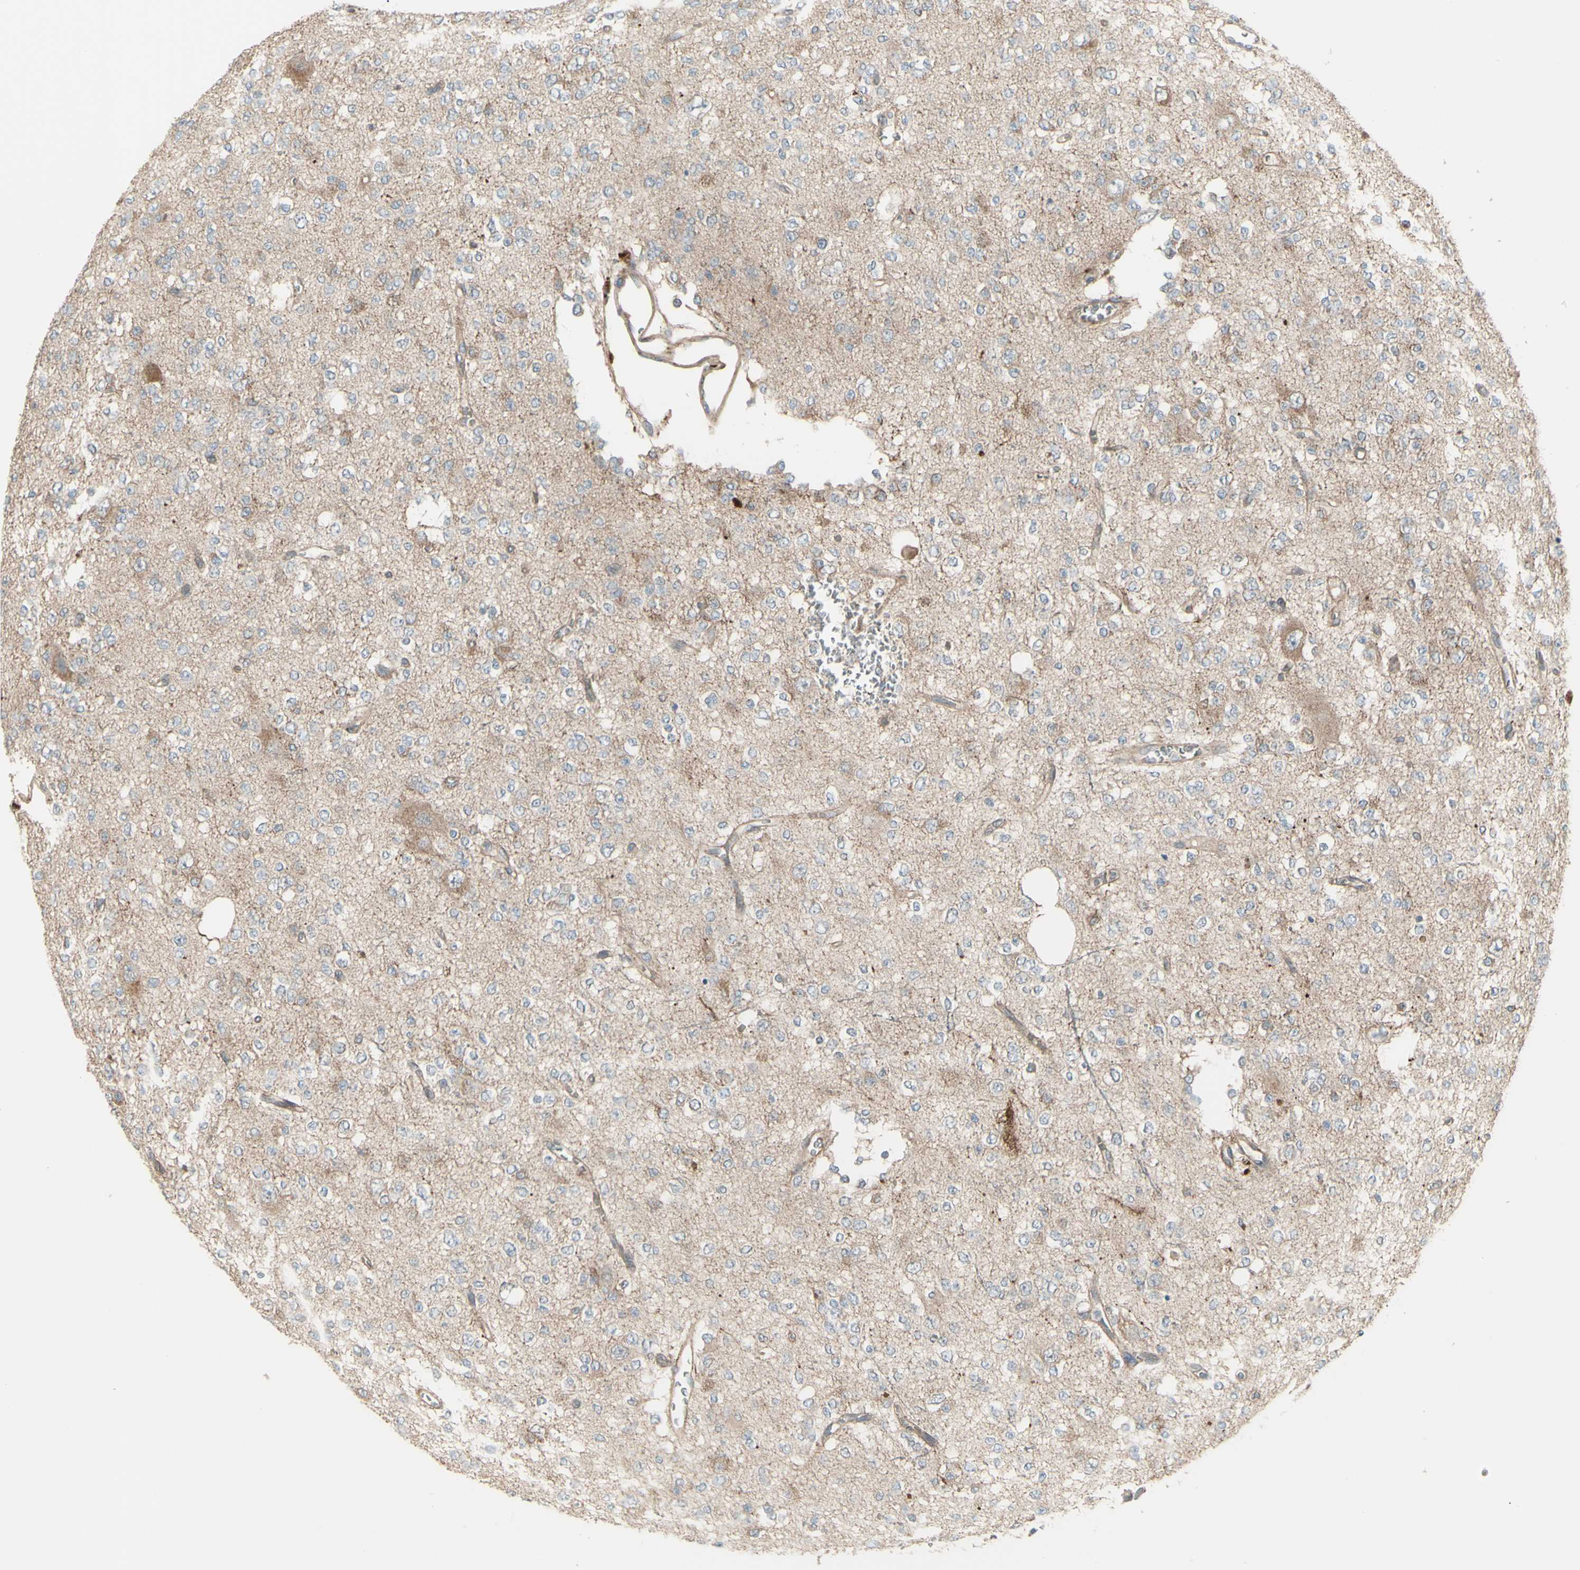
{"staining": {"intensity": "weak", "quantity": "25%-75%", "location": "cytoplasmic/membranous"}, "tissue": "glioma", "cell_type": "Tumor cells", "image_type": "cancer", "snomed": [{"axis": "morphology", "description": "Glioma, malignant, Low grade"}, {"axis": "topography", "description": "Brain"}], "caption": "Tumor cells display weak cytoplasmic/membranous positivity in about 25%-75% of cells in glioma. The staining is performed using DAB (3,3'-diaminobenzidine) brown chromogen to label protein expression. The nuclei are counter-stained blue using hematoxylin.", "gene": "OSTM1", "patient": {"sex": "male", "age": 38}}